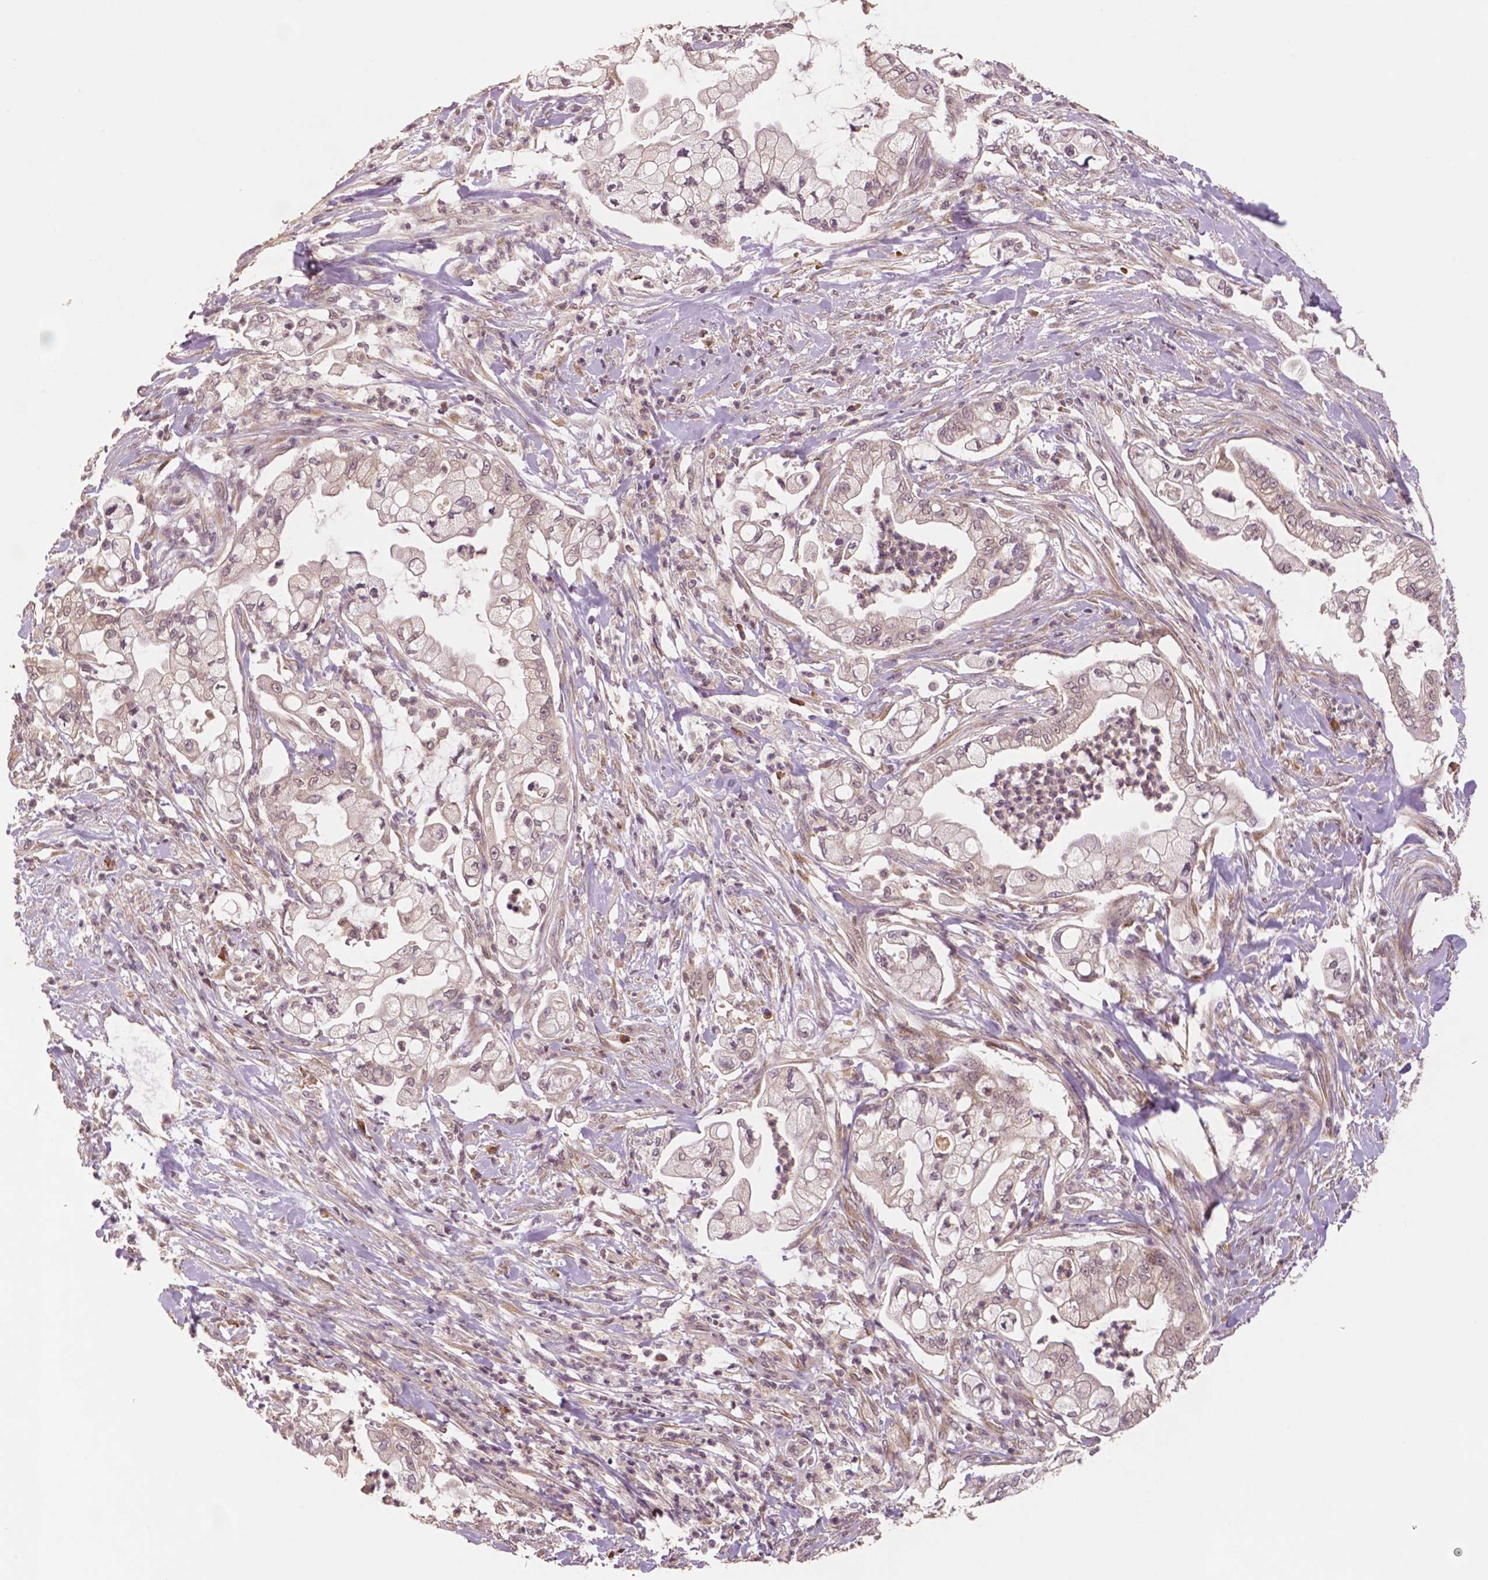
{"staining": {"intensity": "negative", "quantity": "none", "location": "none"}, "tissue": "pancreatic cancer", "cell_type": "Tumor cells", "image_type": "cancer", "snomed": [{"axis": "morphology", "description": "Adenocarcinoma, NOS"}, {"axis": "topography", "description": "Pancreas"}], "caption": "IHC micrograph of pancreatic adenocarcinoma stained for a protein (brown), which reveals no positivity in tumor cells. (Brightfield microscopy of DAB immunohistochemistry (IHC) at high magnification).", "gene": "STAT3", "patient": {"sex": "female", "age": 69}}